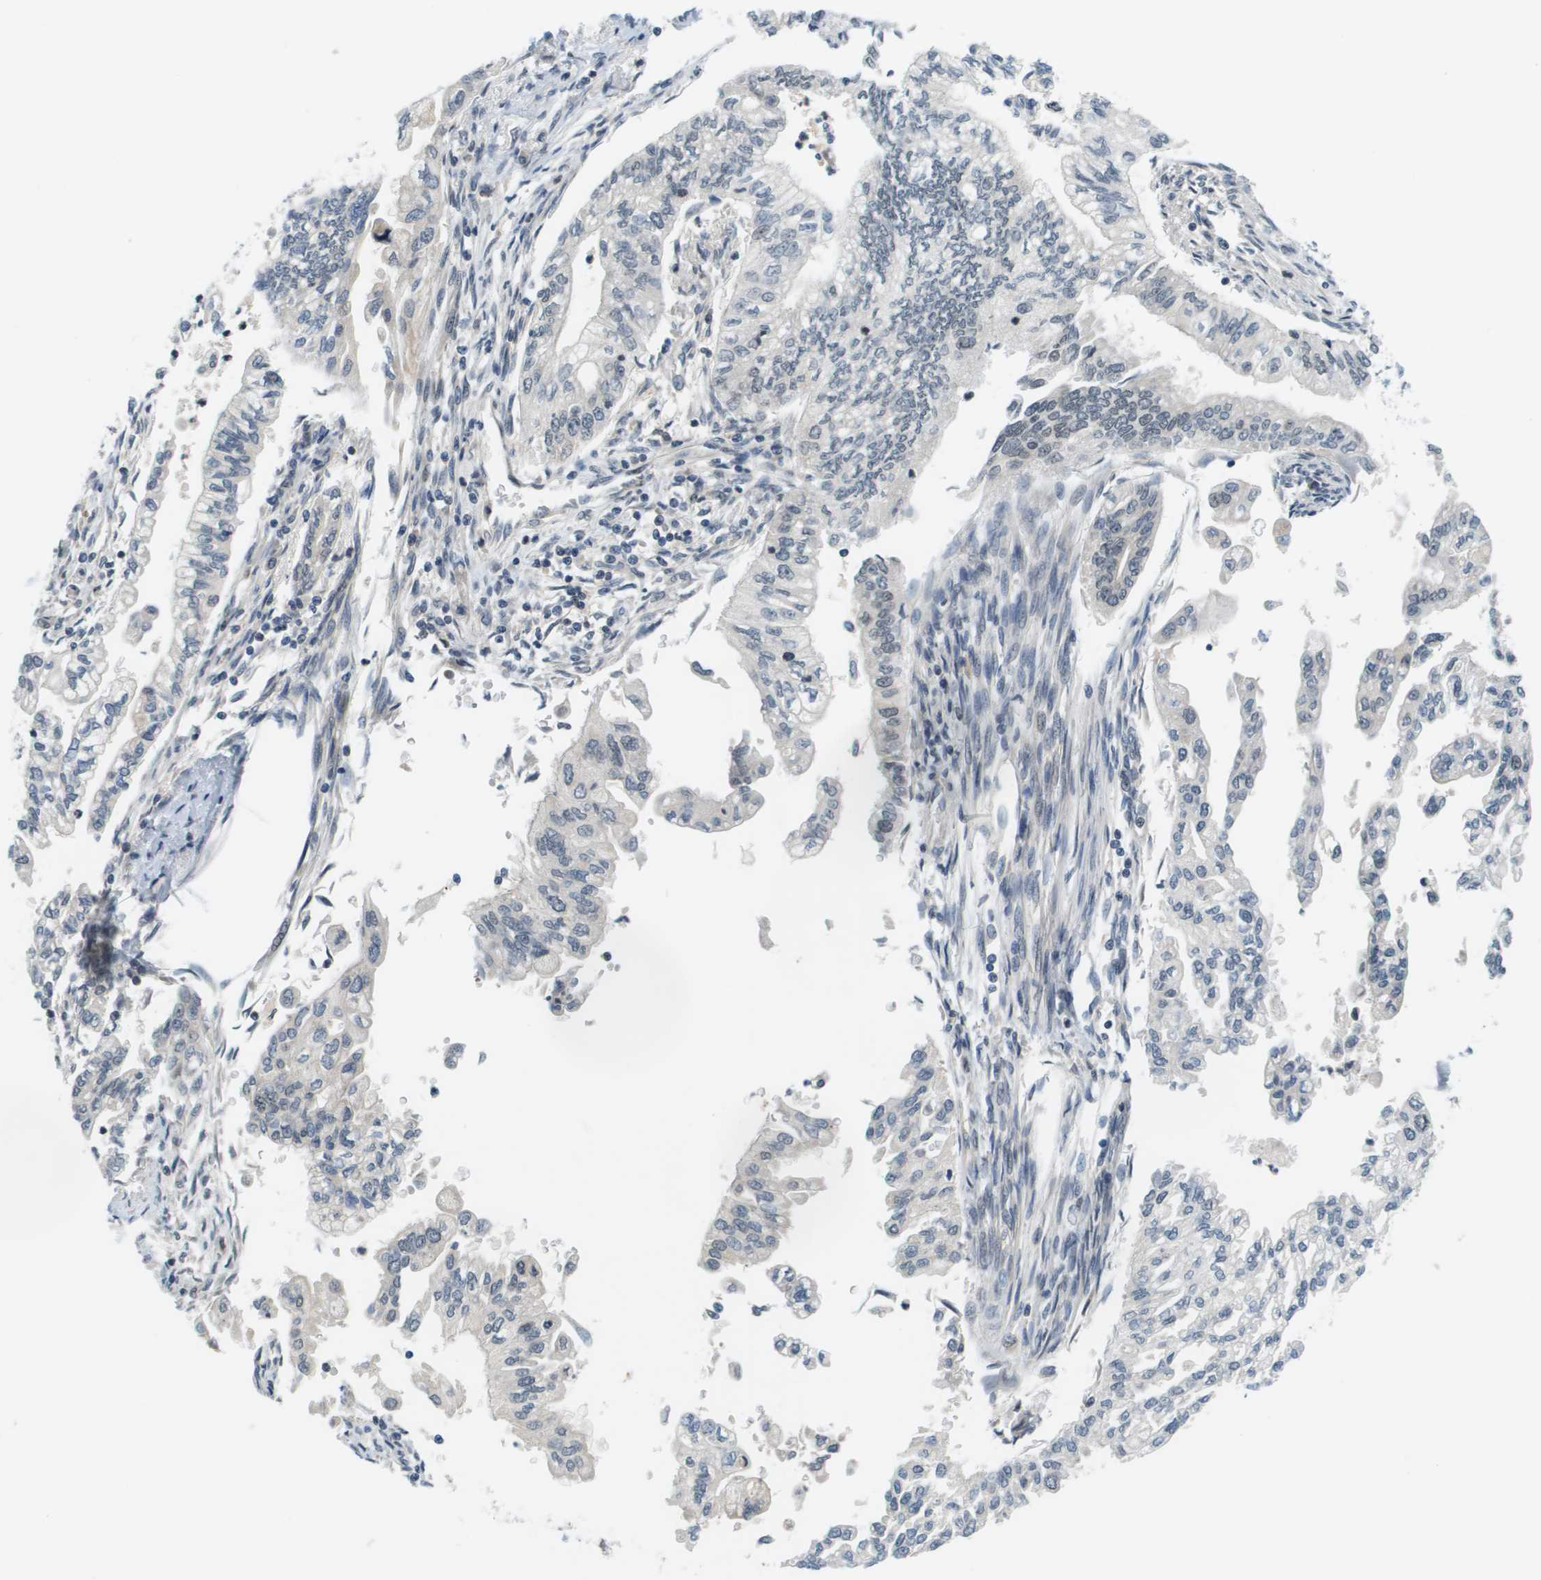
{"staining": {"intensity": "negative", "quantity": "none", "location": "none"}, "tissue": "pancreatic cancer", "cell_type": "Tumor cells", "image_type": "cancer", "snomed": [{"axis": "morphology", "description": "Normal tissue, NOS"}, {"axis": "topography", "description": "Pancreas"}], "caption": "A high-resolution histopathology image shows immunohistochemistry staining of pancreatic cancer, which reveals no significant staining in tumor cells.", "gene": "CBX5", "patient": {"sex": "male", "age": 42}}